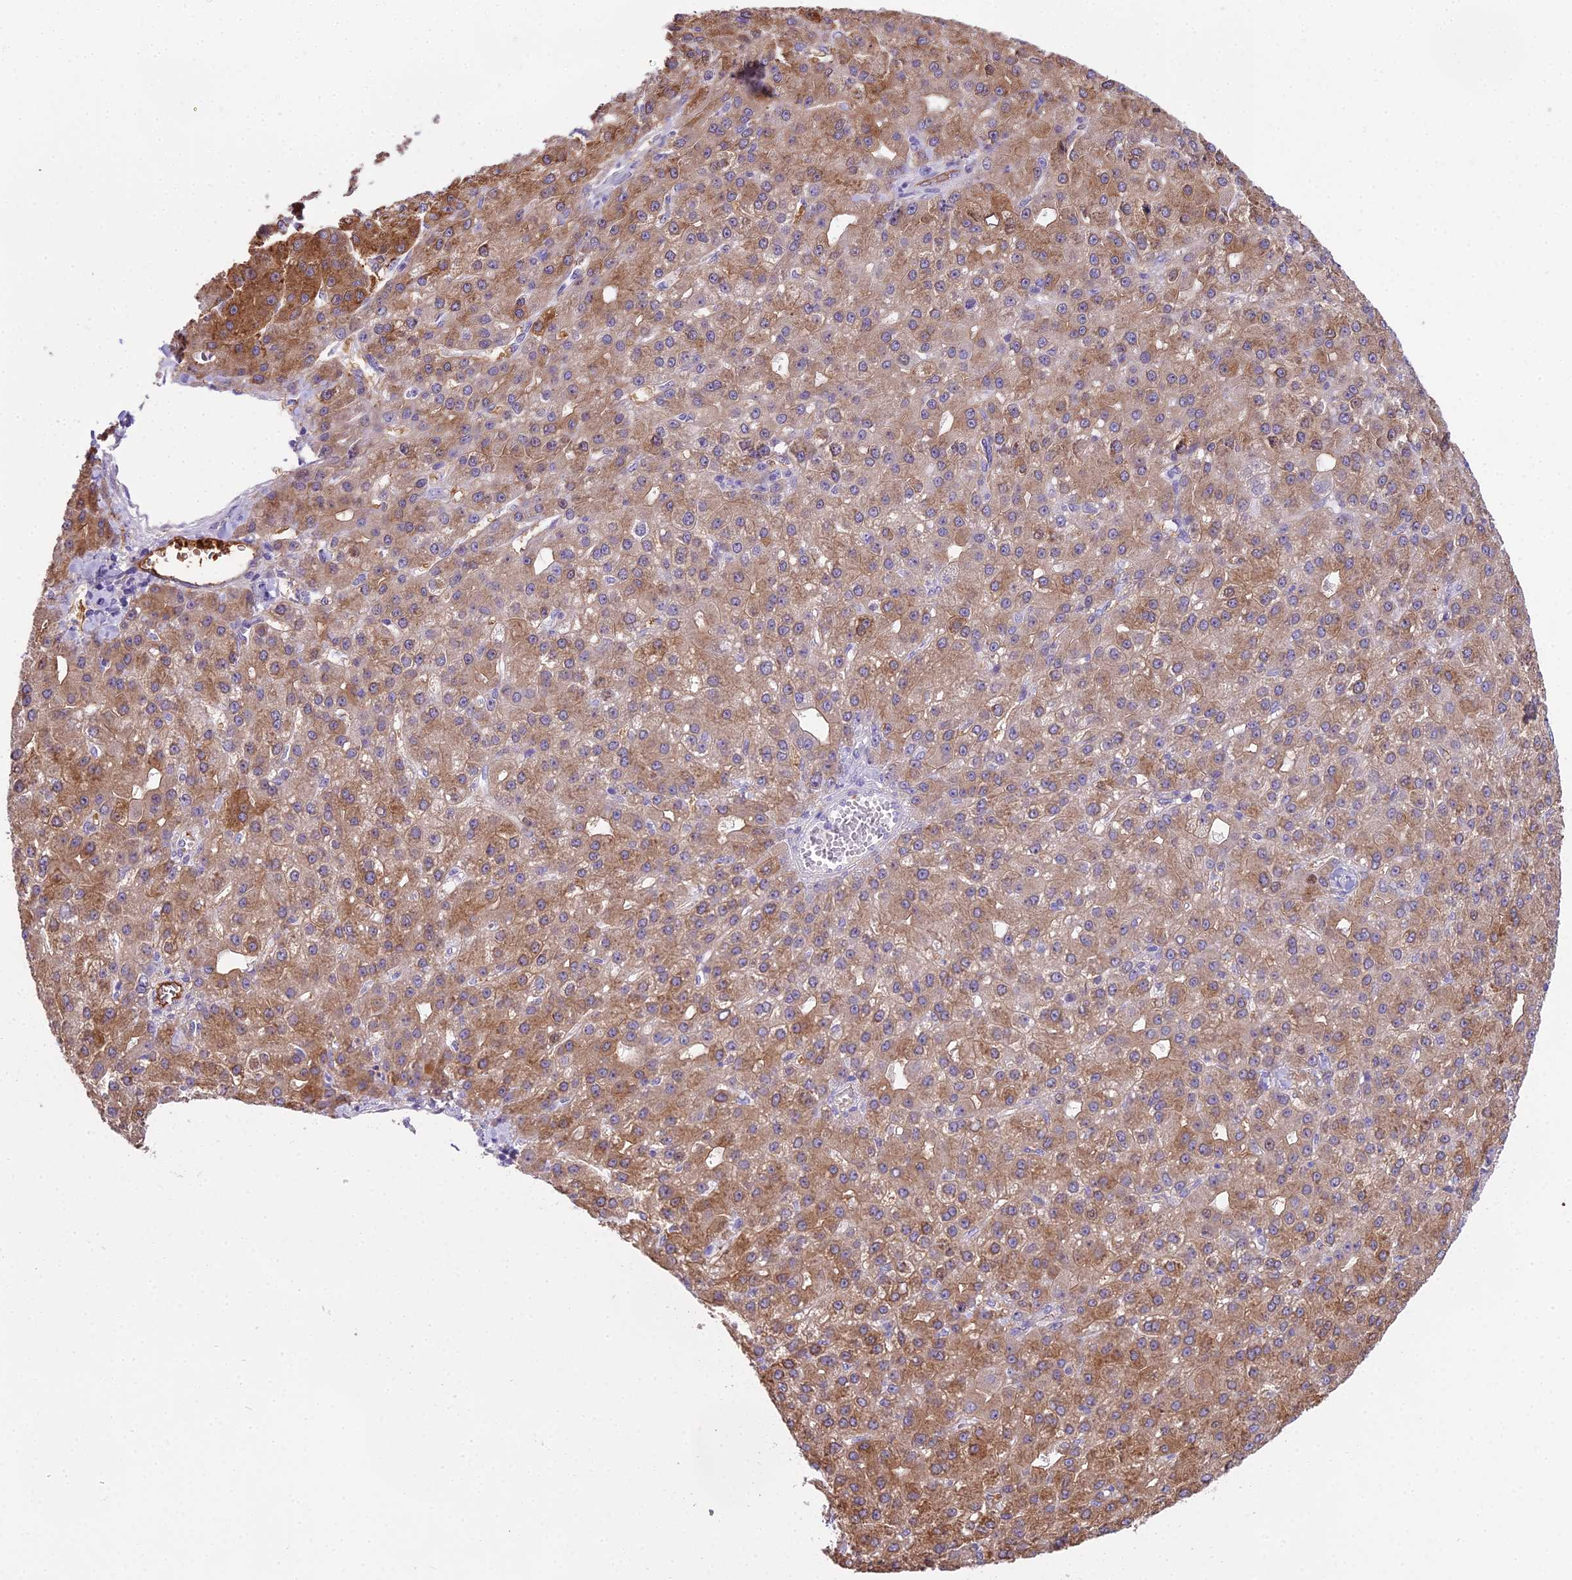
{"staining": {"intensity": "moderate", "quantity": ">75%", "location": "cytoplasmic/membranous"}, "tissue": "liver cancer", "cell_type": "Tumor cells", "image_type": "cancer", "snomed": [{"axis": "morphology", "description": "Carcinoma, Hepatocellular, NOS"}, {"axis": "topography", "description": "Liver"}], "caption": "Human liver hepatocellular carcinoma stained with a protein marker displays moderate staining in tumor cells.", "gene": "MAT2A", "patient": {"sex": "male", "age": 67}}